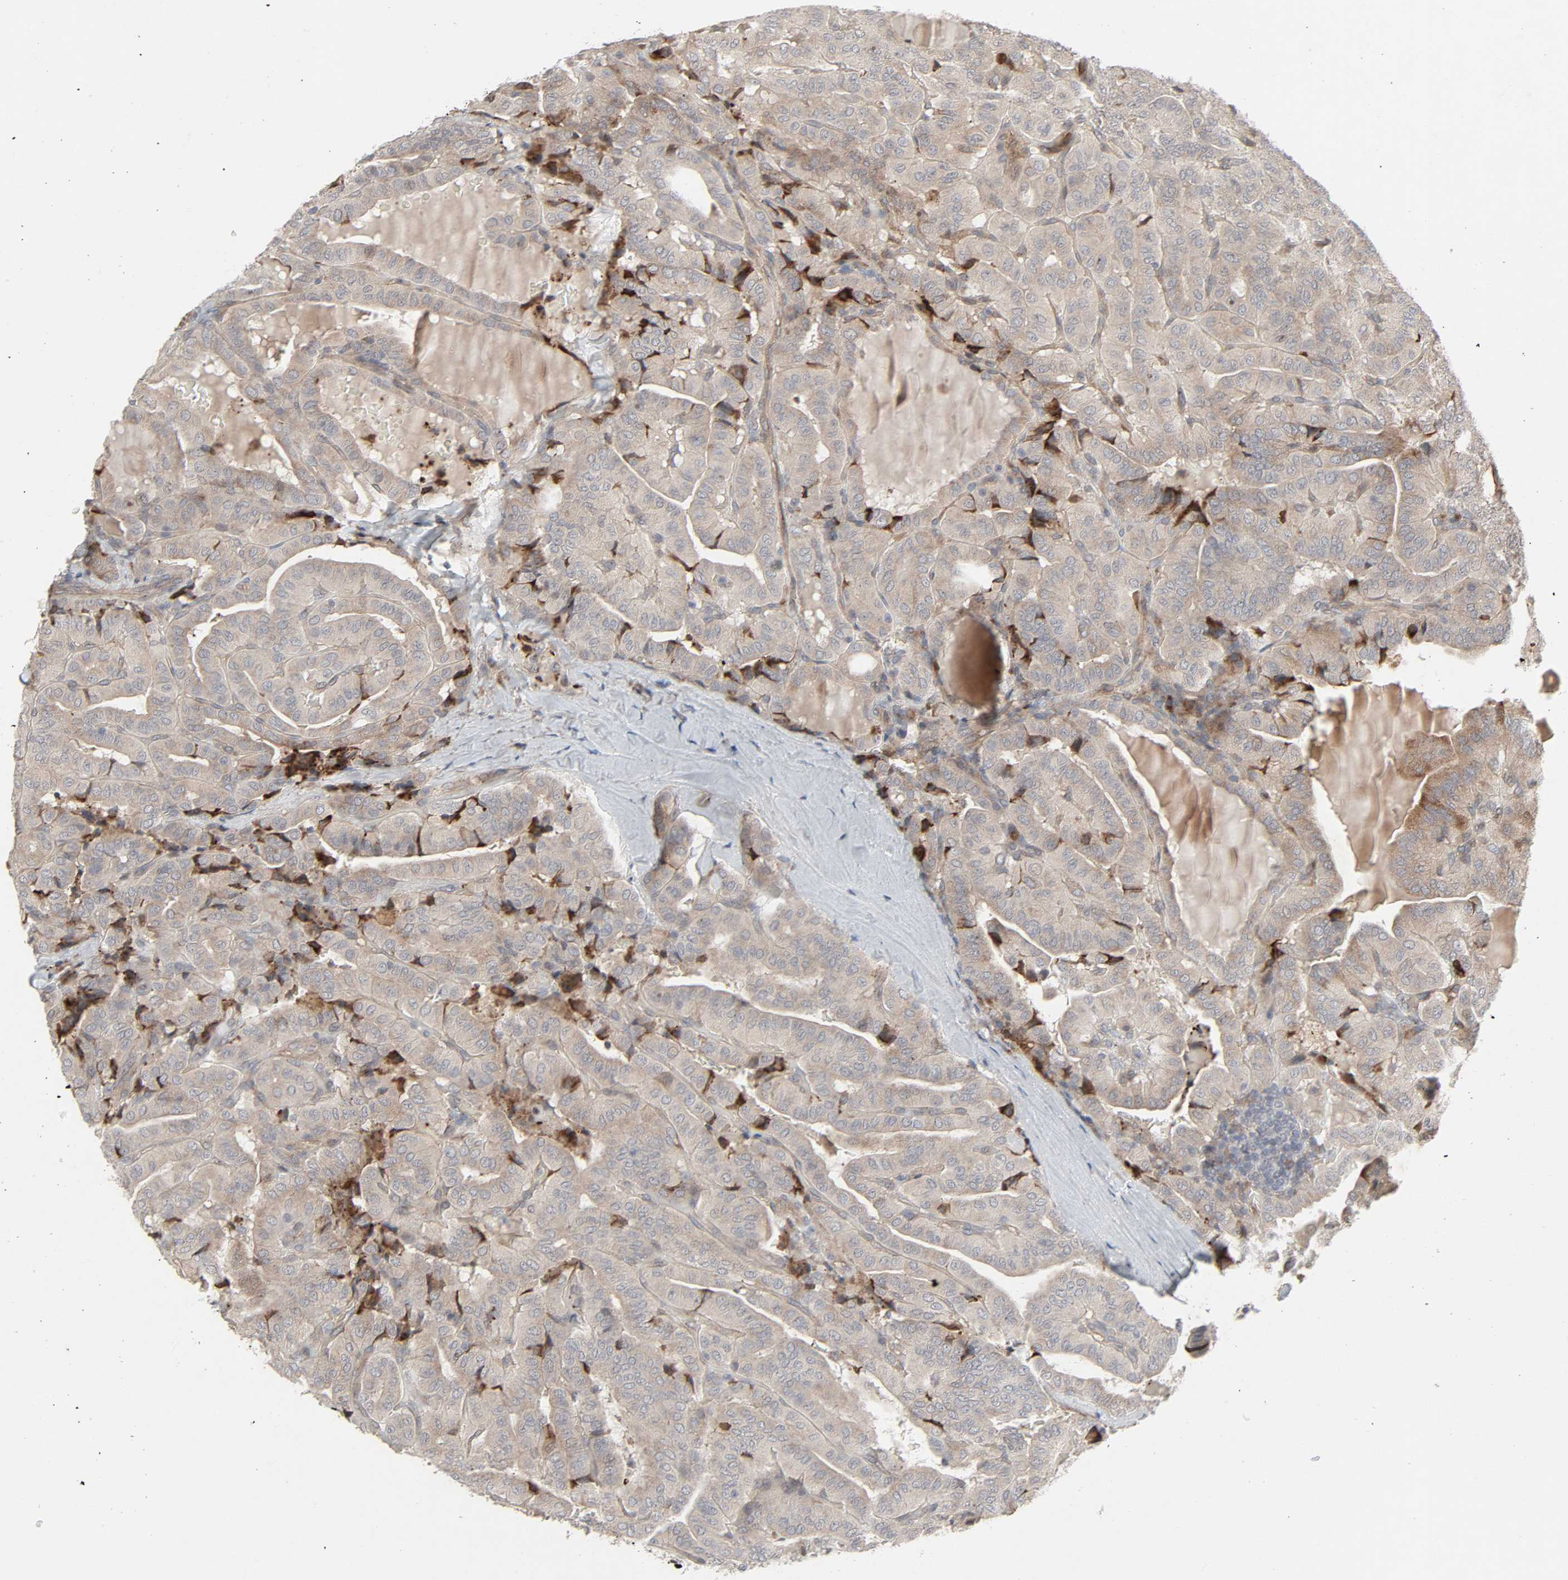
{"staining": {"intensity": "weak", "quantity": ">75%", "location": "cytoplasmic/membranous"}, "tissue": "thyroid cancer", "cell_type": "Tumor cells", "image_type": "cancer", "snomed": [{"axis": "morphology", "description": "Papillary adenocarcinoma, NOS"}, {"axis": "topography", "description": "Thyroid gland"}], "caption": "This is an image of immunohistochemistry (IHC) staining of thyroid cancer, which shows weak positivity in the cytoplasmic/membranous of tumor cells.", "gene": "ADCY4", "patient": {"sex": "male", "age": 77}}